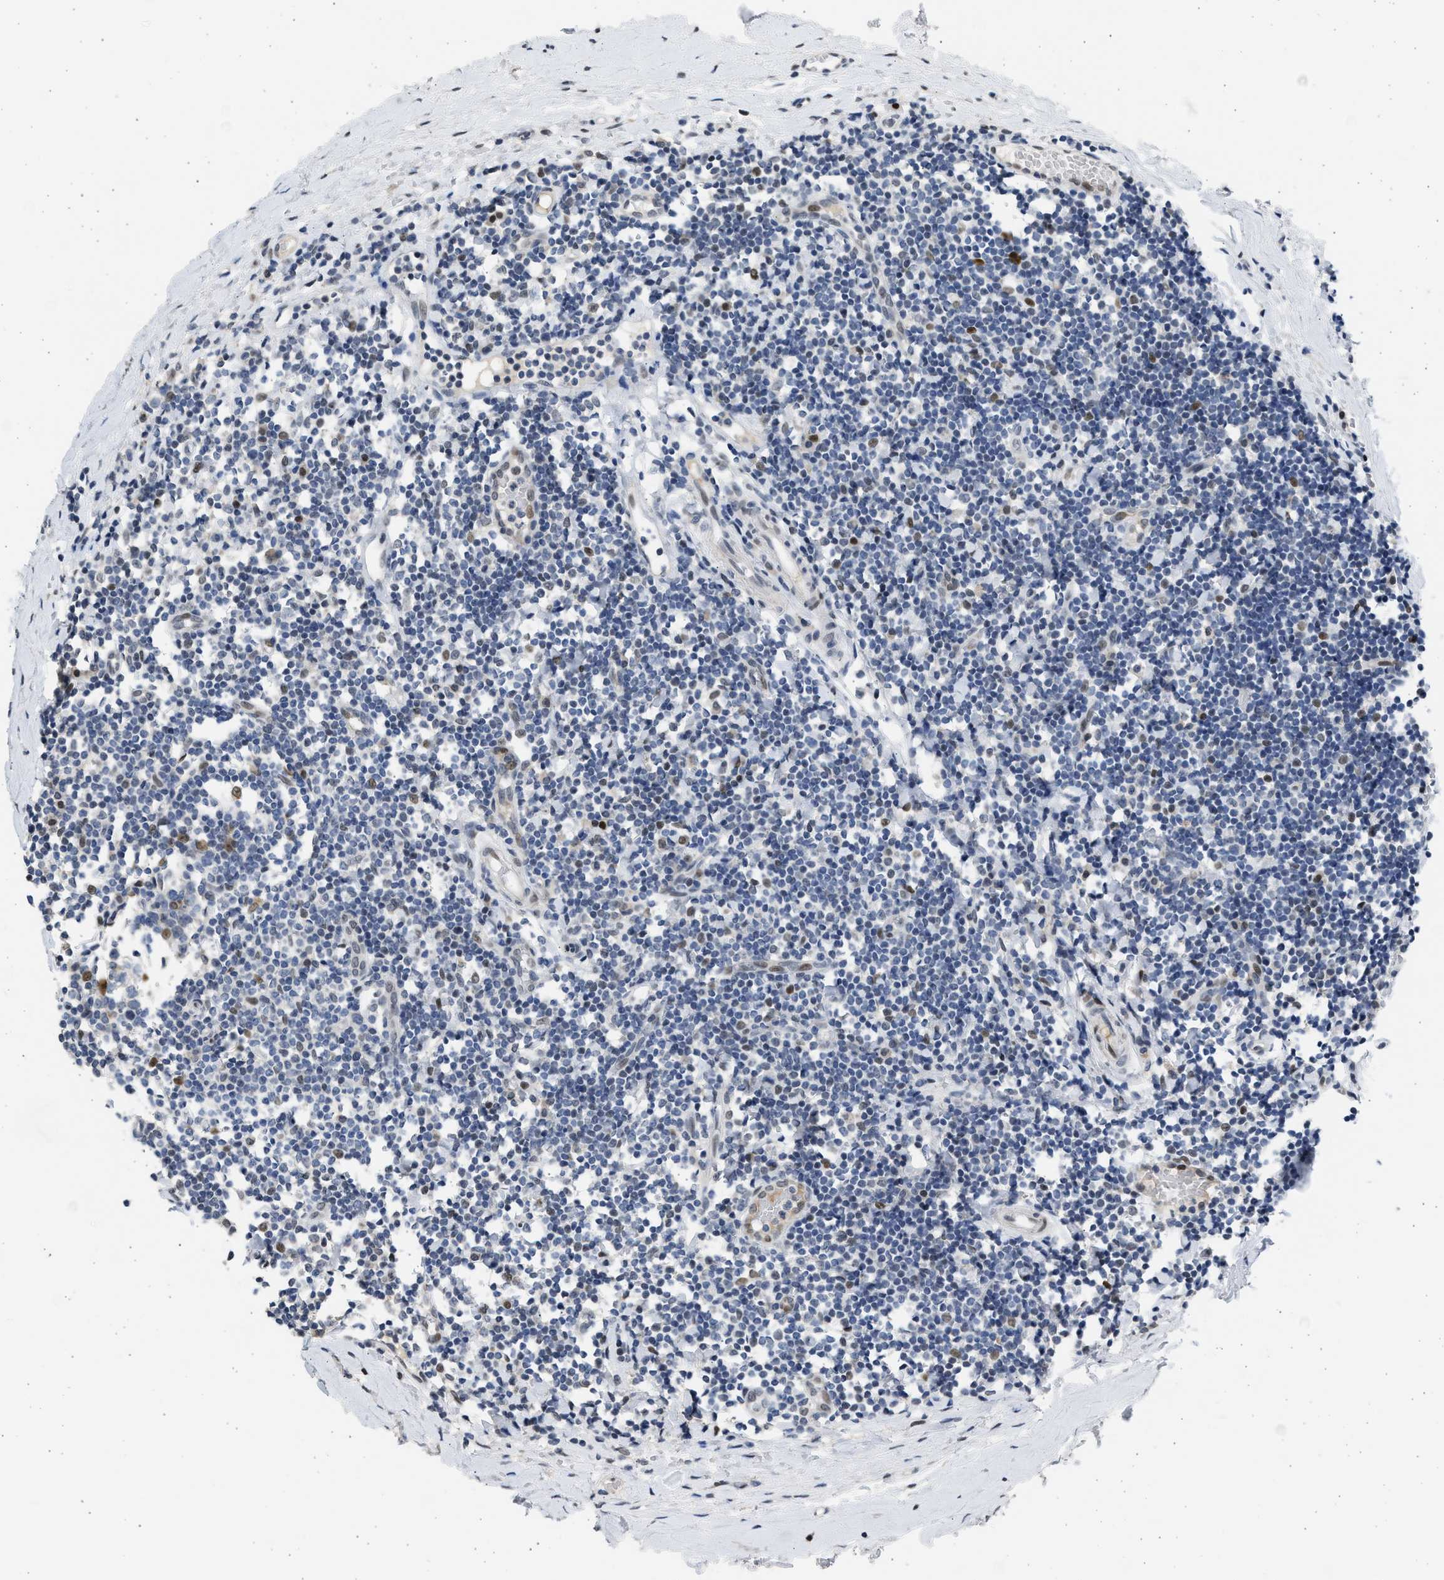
{"staining": {"intensity": "moderate", "quantity": "<25%", "location": "nuclear"}, "tissue": "tonsil", "cell_type": "Germinal center cells", "image_type": "normal", "snomed": [{"axis": "morphology", "description": "Normal tissue, NOS"}, {"axis": "topography", "description": "Tonsil"}], "caption": "Human tonsil stained with a brown dye displays moderate nuclear positive expression in approximately <25% of germinal center cells.", "gene": "HMGN3", "patient": {"sex": "female", "age": 19}}